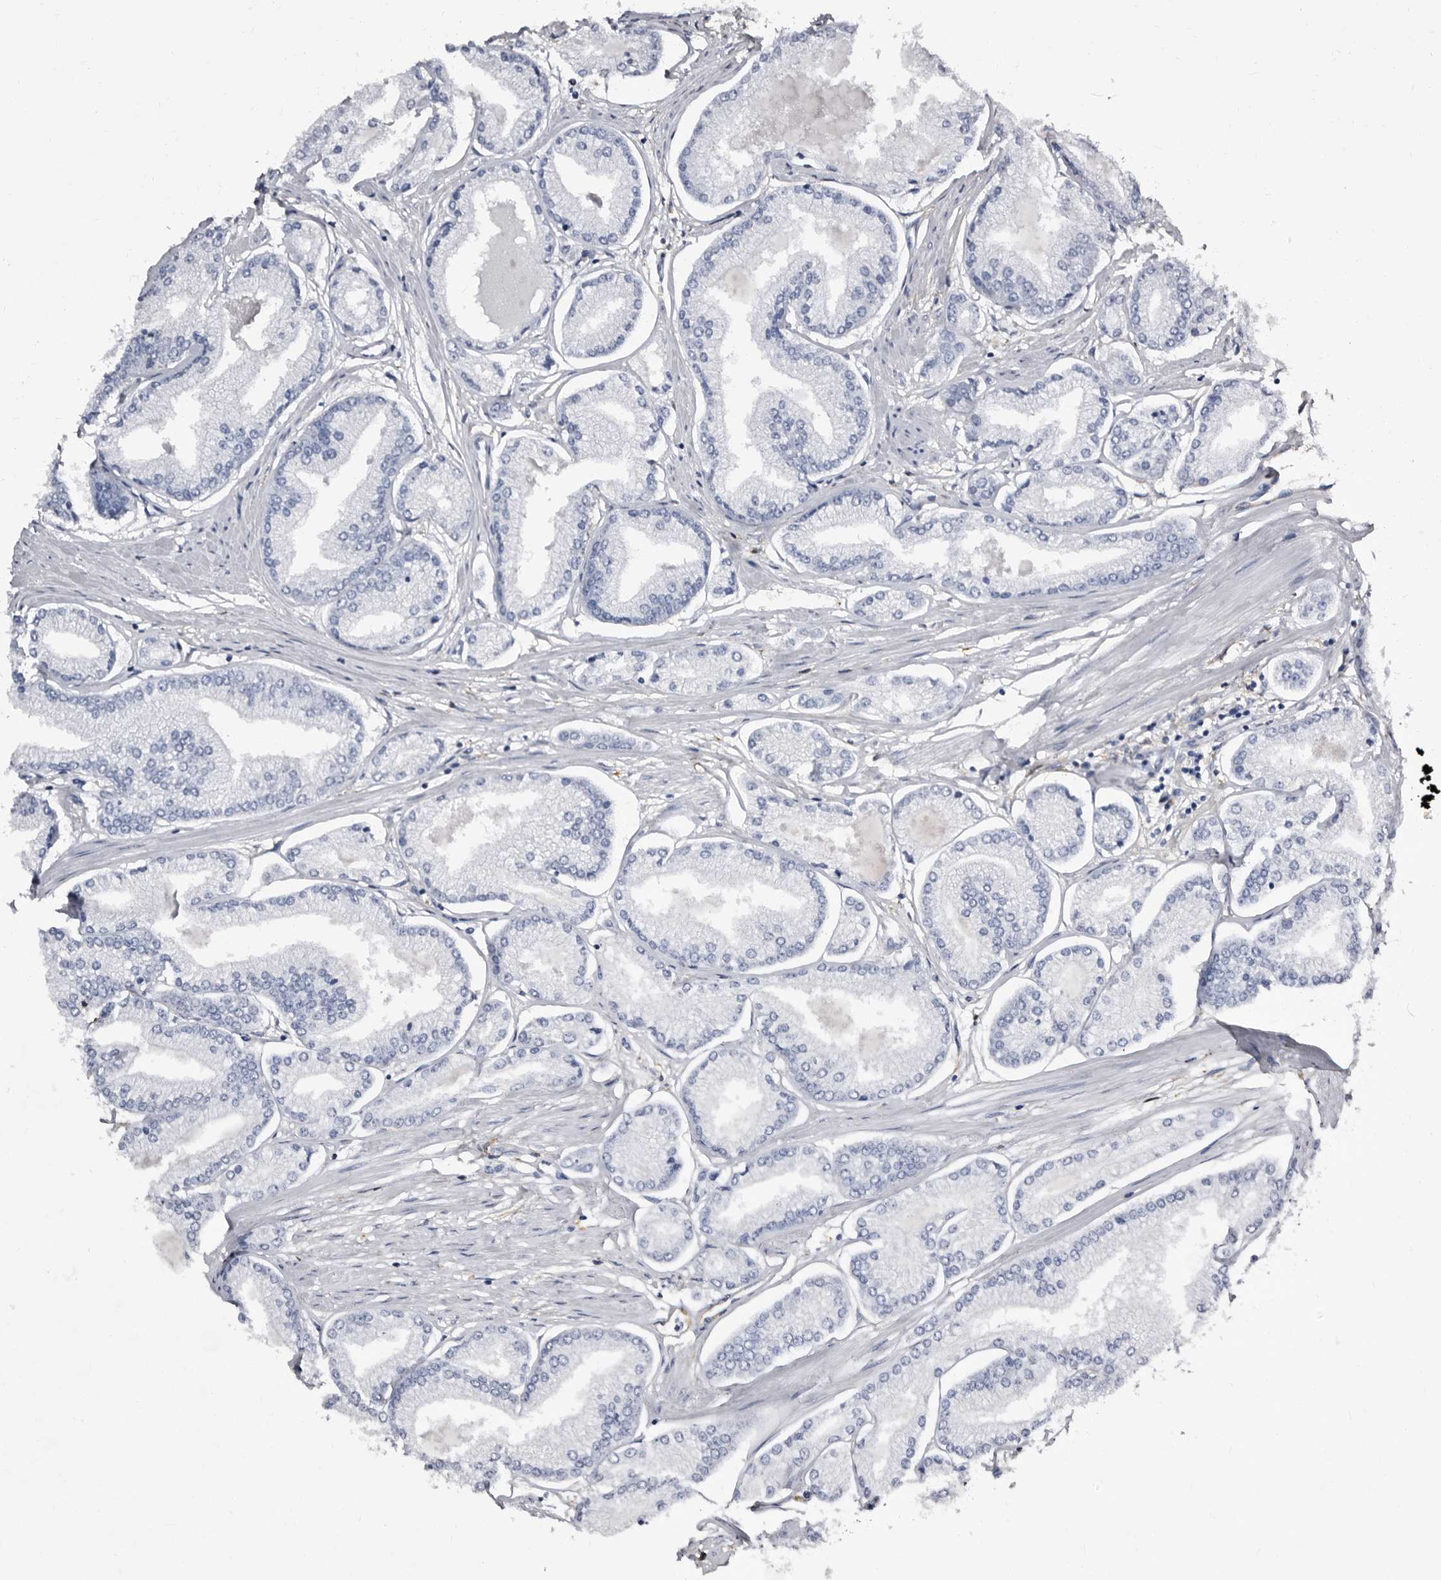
{"staining": {"intensity": "negative", "quantity": "none", "location": "none"}, "tissue": "prostate cancer", "cell_type": "Tumor cells", "image_type": "cancer", "snomed": [{"axis": "morphology", "description": "Adenocarcinoma, Low grade"}, {"axis": "topography", "description": "Prostate"}], "caption": "High power microscopy image of an immunohistochemistry micrograph of prostate cancer, revealing no significant staining in tumor cells. Nuclei are stained in blue.", "gene": "EPB41L3", "patient": {"sex": "male", "age": 52}}